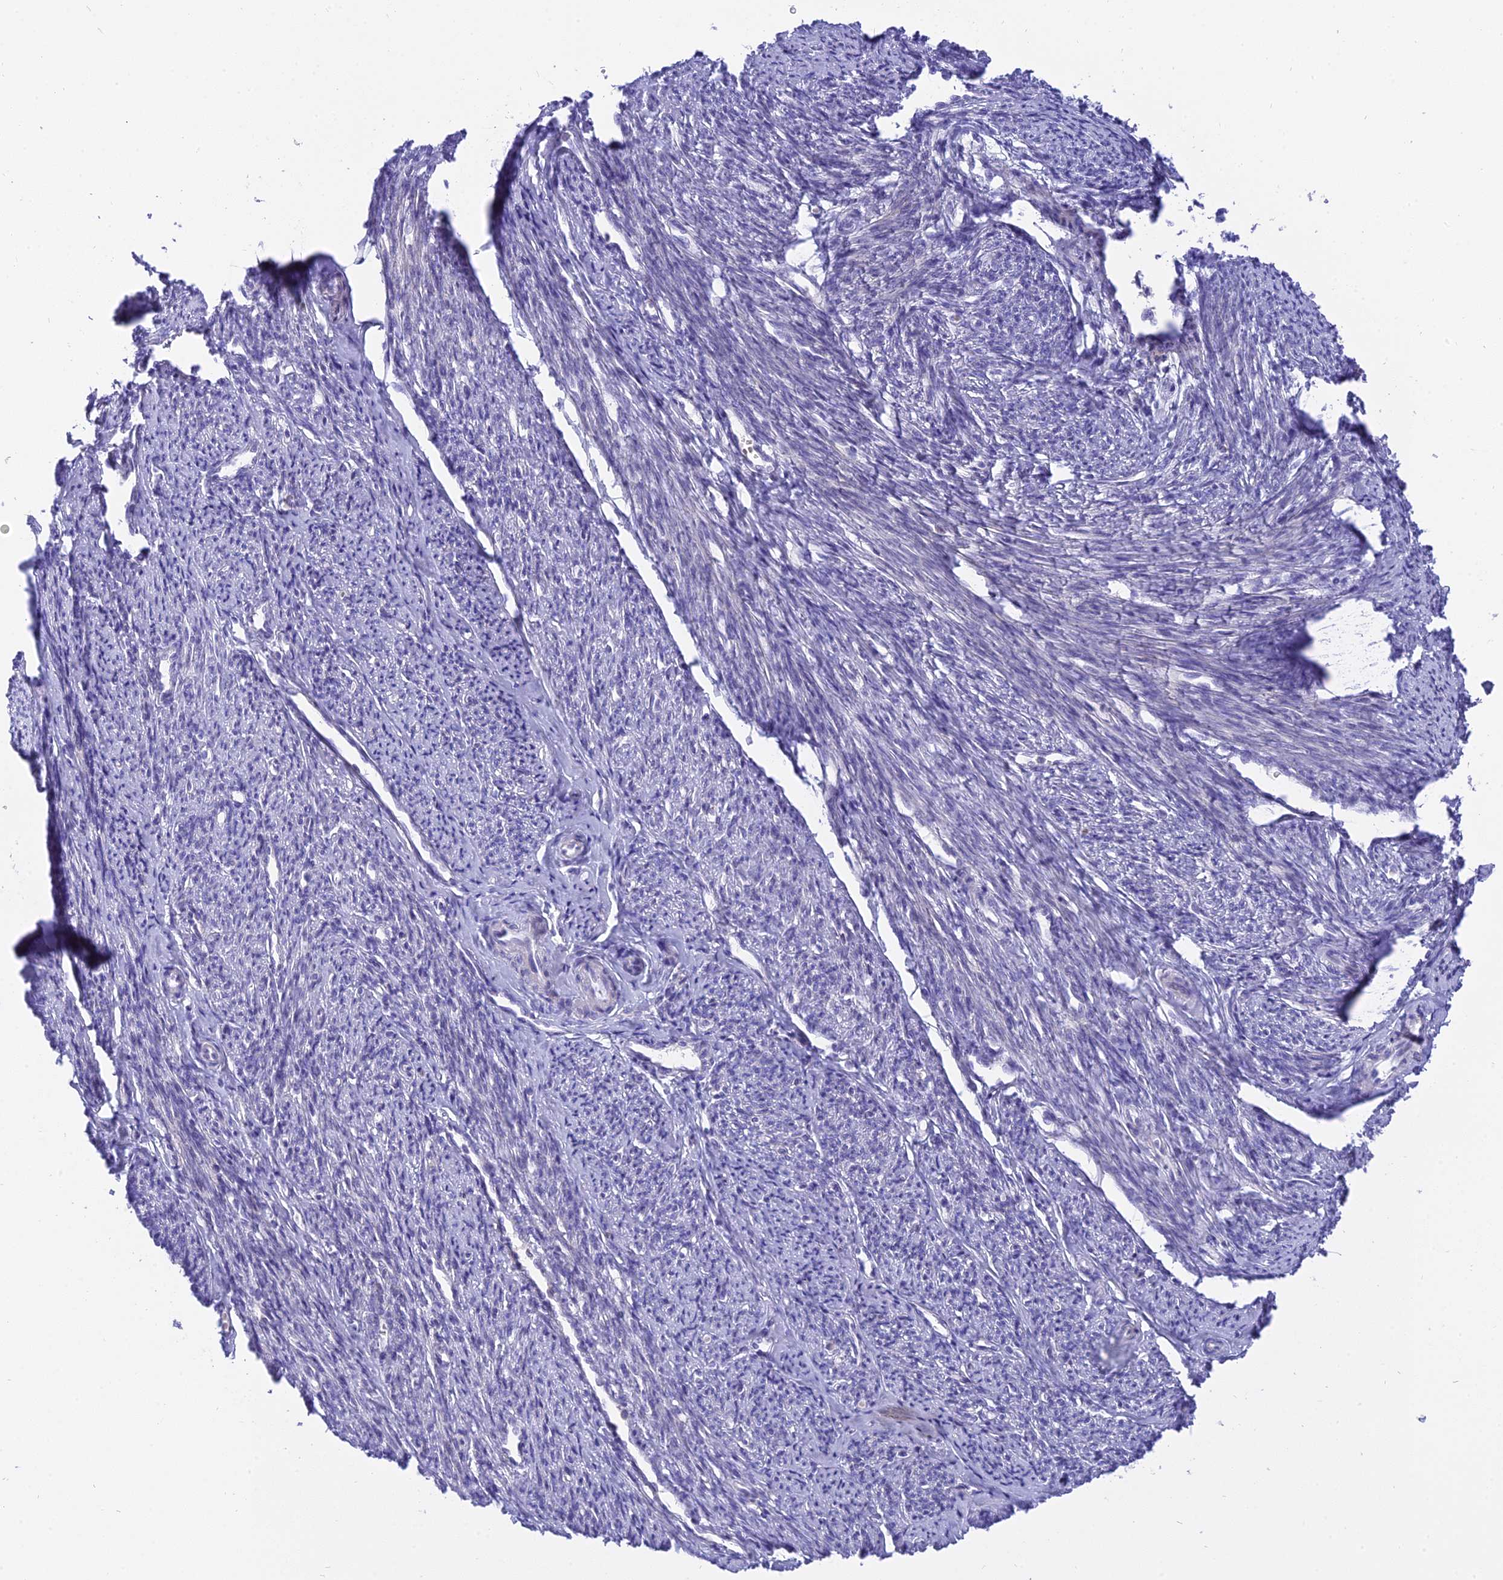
{"staining": {"intensity": "weak", "quantity": "25%-75%", "location": "cytoplasmic/membranous"}, "tissue": "smooth muscle", "cell_type": "Smooth muscle cells", "image_type": "normal", "snomed": [{"axis": "morphology", "description": "Normal tissue, NOS"}, {"axis": "topography", "description": "Smooth muscle"}, {"axis": "topography", "description": "Uterus"}], "caption": "Immunohistochemical staining of benign human smooth muscle demonstrates low levels of weak cytoplasmic/membranous staining in approximately 25%-75% of smooth muscle cells.", "gene": "MBD3L1", "patient": {"sex": "female", "age": 59}}